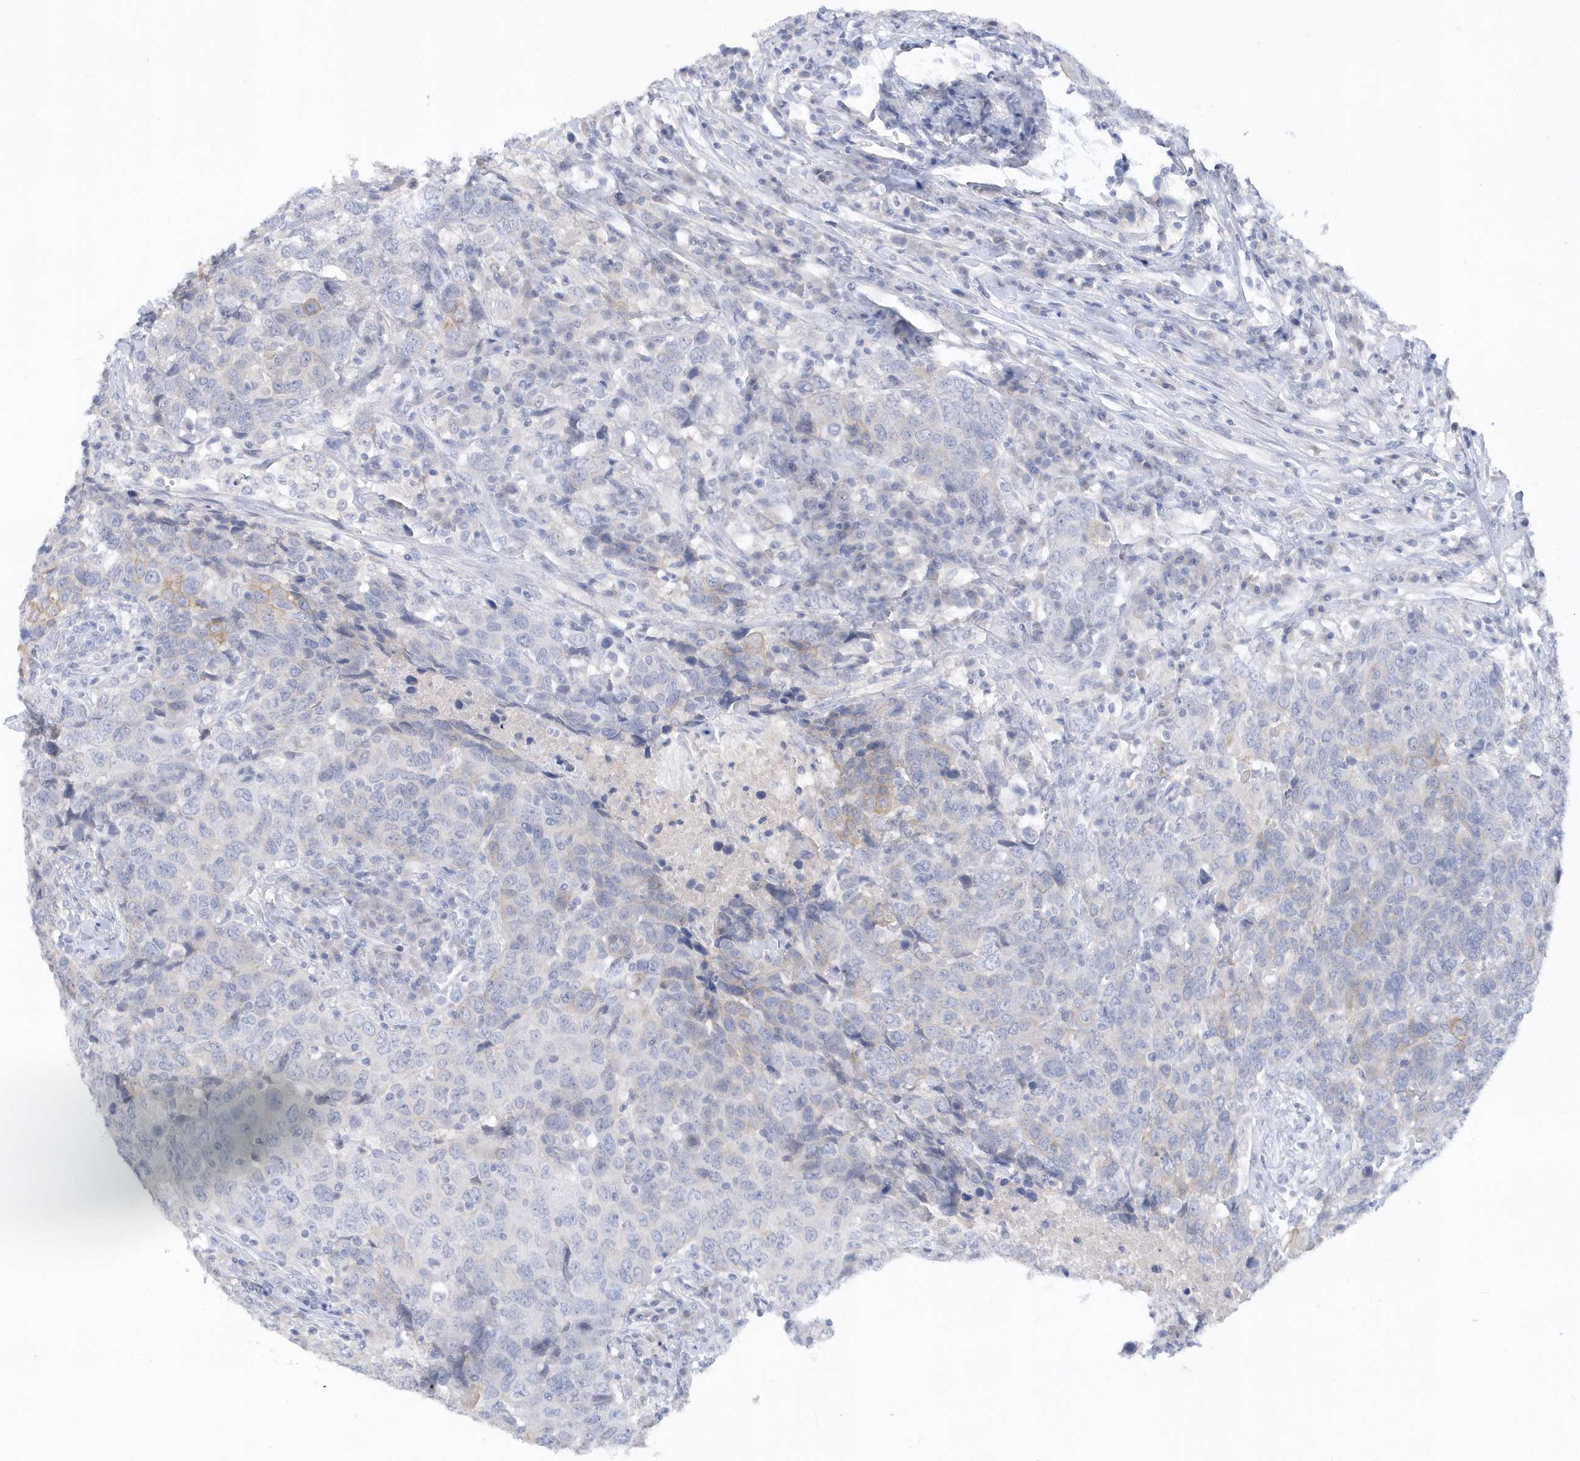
{"staining": {"intensity": "negative", "quantity": "none", "location": "none"}, "tissue": "head and neck cancer", "cell_type": "Tumor cells", "image_type": "cancer", "snomed": [{"axis": "morphology", "description": "Squamous cell carcinoma, NOS"}, {"axis": "topography", "description": "Head-Neck"}], "caption": "This is an immunohistochemistry (IHC) photomicrograph of human head and neck cancer. There is no staining in tumor cells.", "gene": "RPE", "patient": {"sex": "male", "age": 66}}